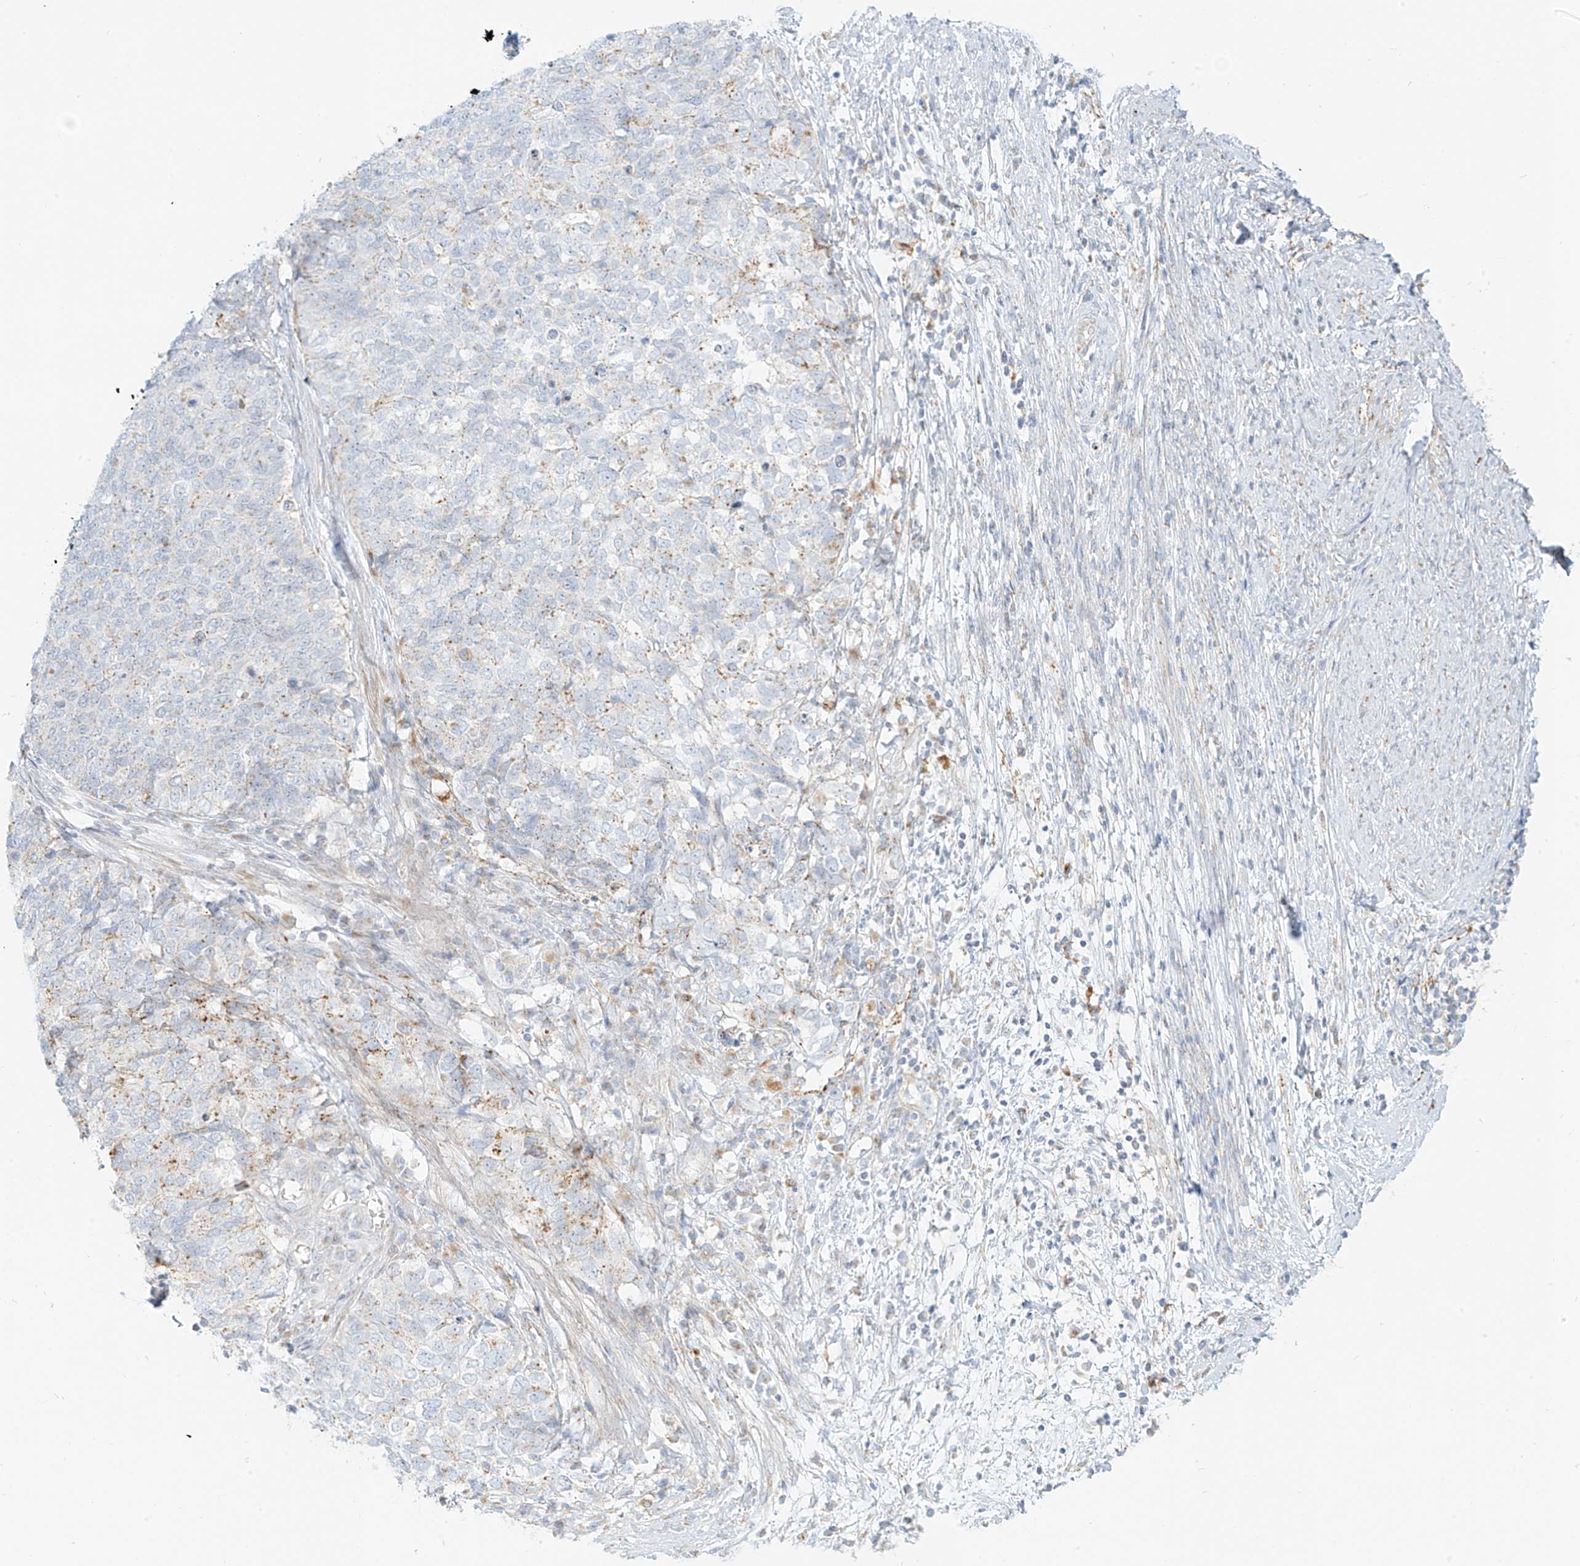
{"staining": {"intensity": "moderate", "quantity": "<25%", "location": "cytoplasmic/membranous"}, "tissue": "cervical cancer", "cell_type": "Tumor cells", "image_type": "cancer", "snomed": [{"axis": "morphology", "description": "Squamous cell carcinoma, NOS"}, {"axis": "topography", "description": "Cervix"}], "caption": "This image reveals cervical cancer (squamous cell carcinoma) stained with IHC to label a protein in brown. The cytoplasmic/membranous of tumor cells show moderate positivity for the protein. Nuclei are counter-stained blue.", "gene": "SLC35F6", "patient": {"sex": "female", "age": 63}}